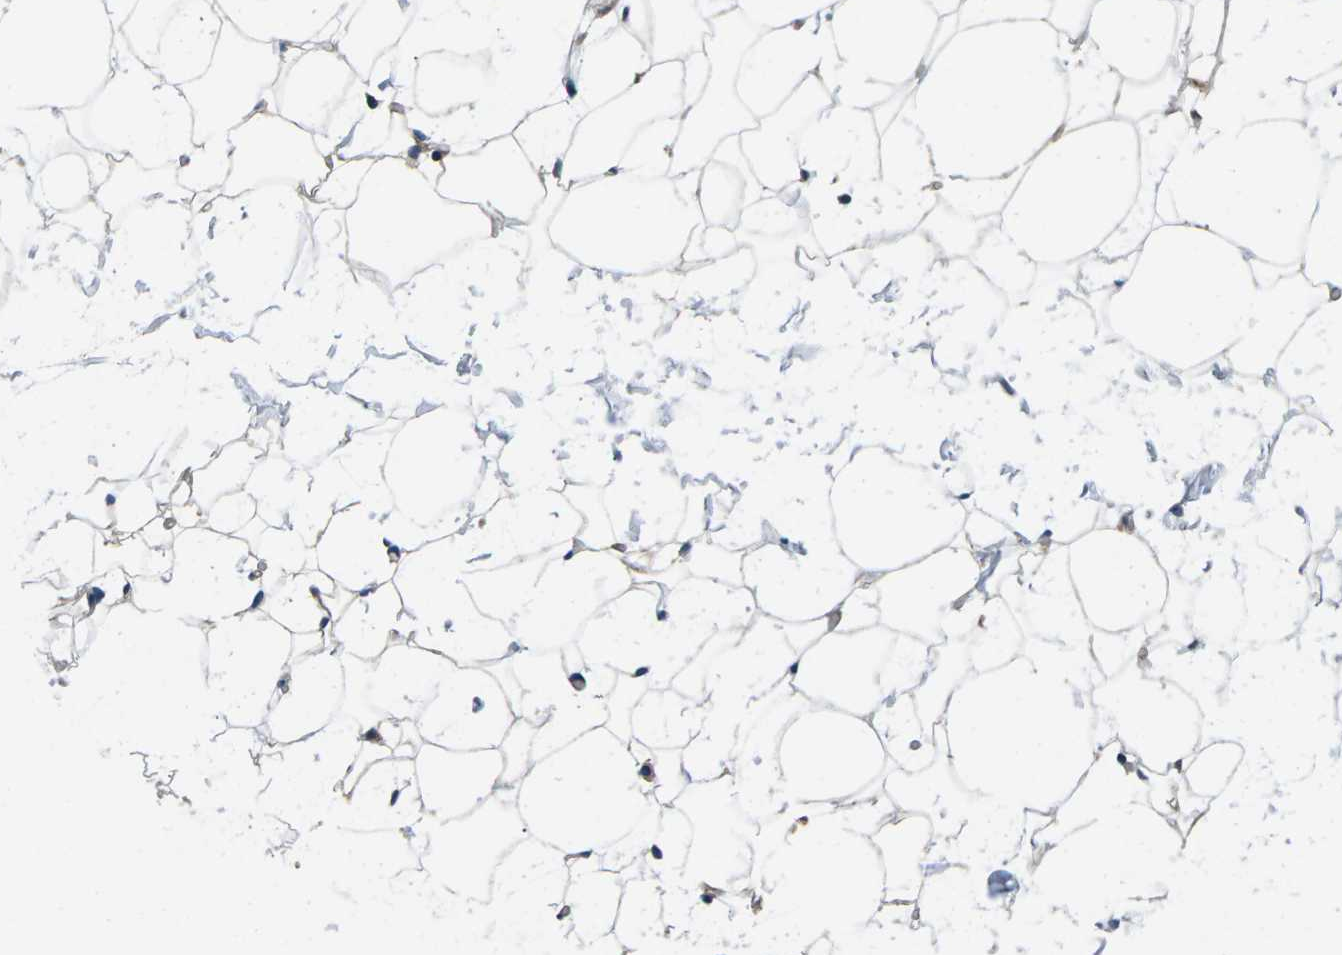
{"staining": {"intensity": "moderate", "quantity": "25%-75%", "location": "cytoplasmic/membranous"}, "tissue": "adipose tissue", "cell_type": "Adipocytes", "image_type": "normal", "snomed": [{"axis": "morphology", "description": "Normal tissue, NOS"}, {"axis": "topography", "description": "Breast"}, {"axis": "topography", "description": "Soft tissue"}], "caption": "The histopathology image shows staining of unremarkable adipose tissue, revealing moderate cytoplasmic/membranous protein expression (brown color) within adipocytes.", "gene": "PLCE1", "patient": {"sex": "female", "age": 75}}